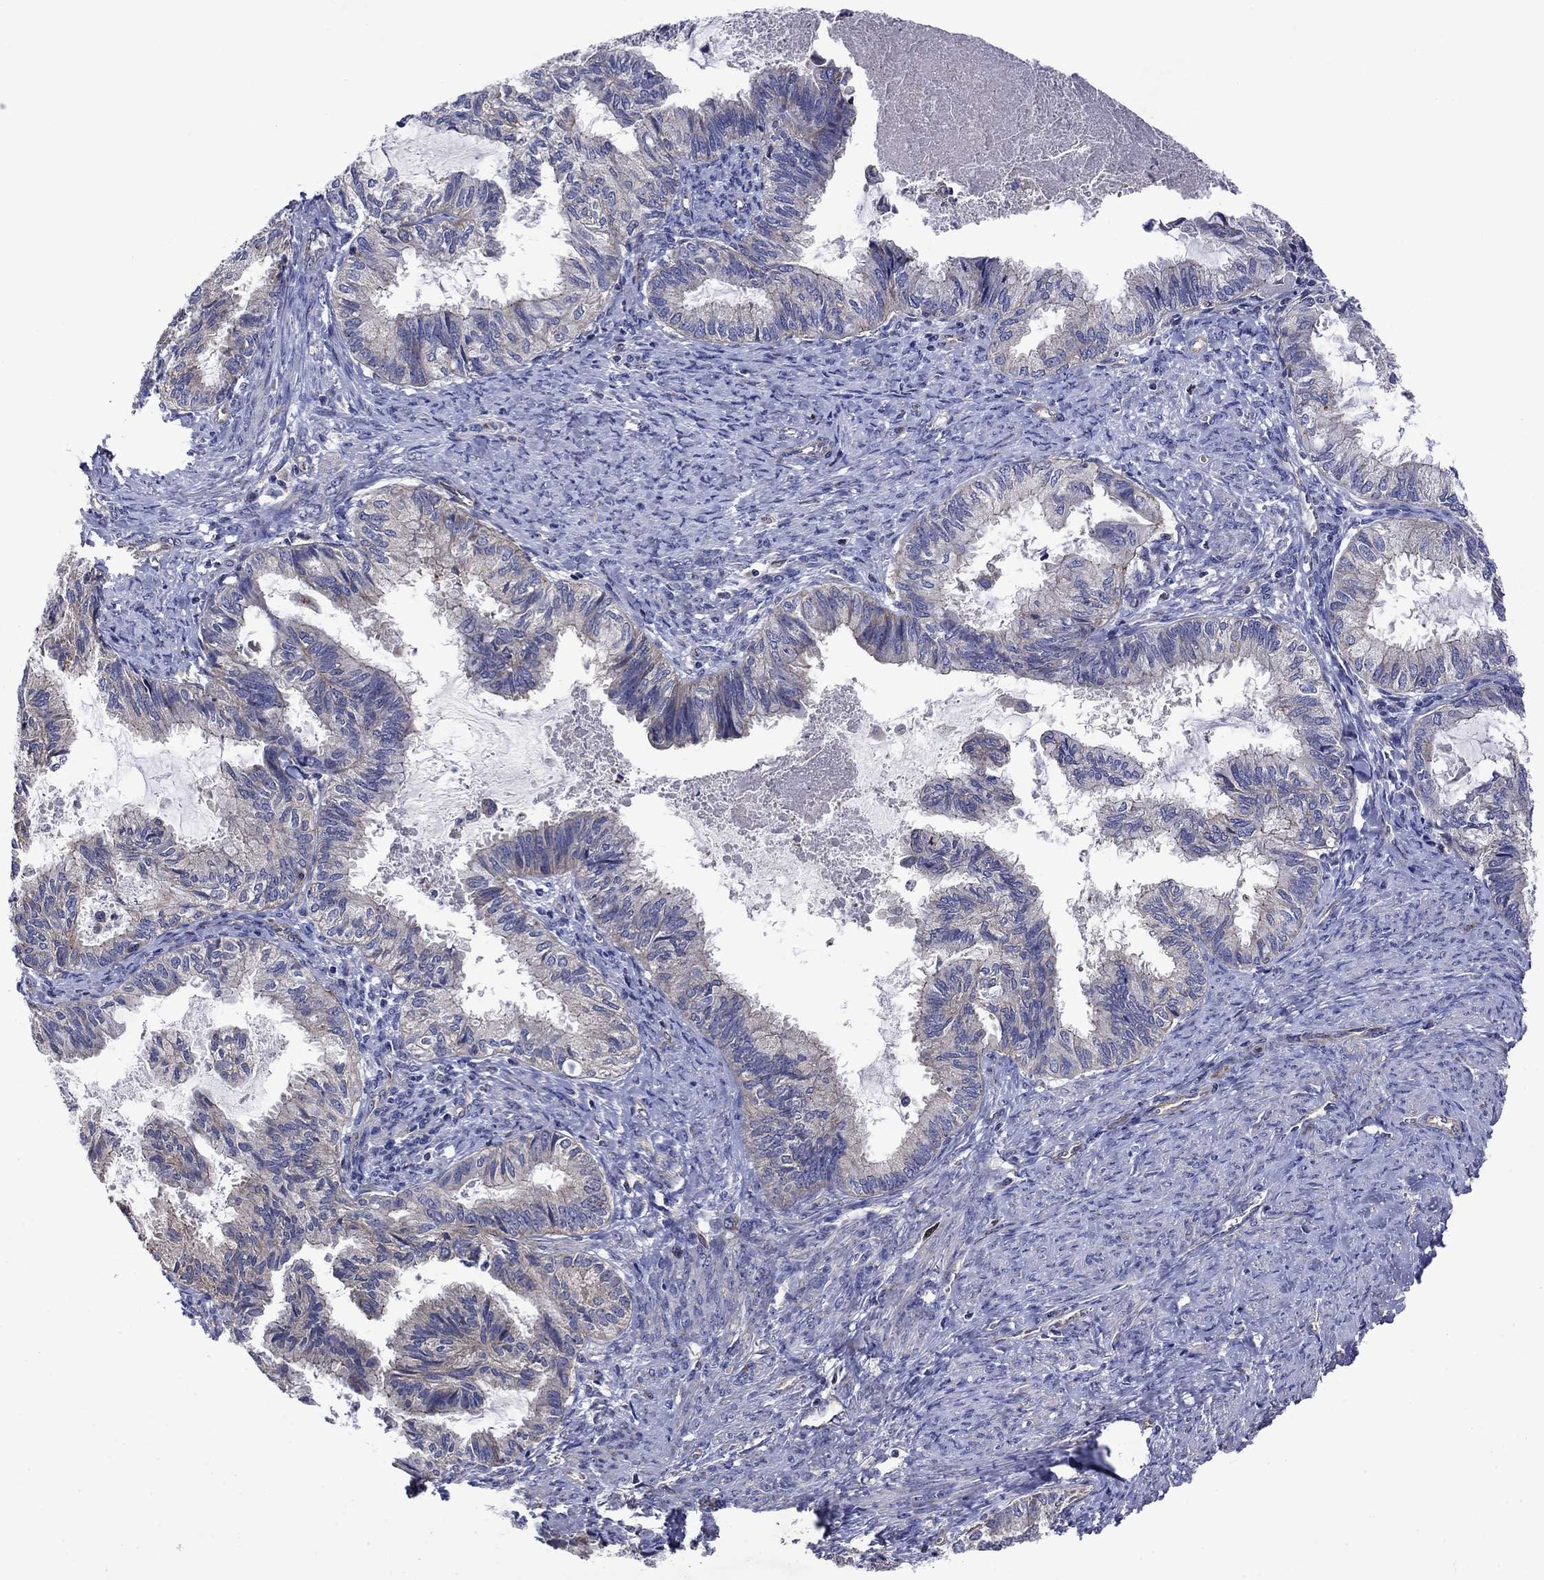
{"staining": {"intensity": "negative", "quantity": "none", "location": "none"}, "tissue": "endometrial cancer", "cell_type": "Tumor cells", "image_type": "cancer", "snomed": [{"axis": "morphology", "description": "Adenocarcinoma, NOS"}, {"axis": "topography", "description": "Endometrium"}], "caption": "Immunohistochemical staining of endometrial cancer reveals no significant expression in tumor cells.", "gene": "KIF22", "patient": {"sex": "female", "age": 86}}